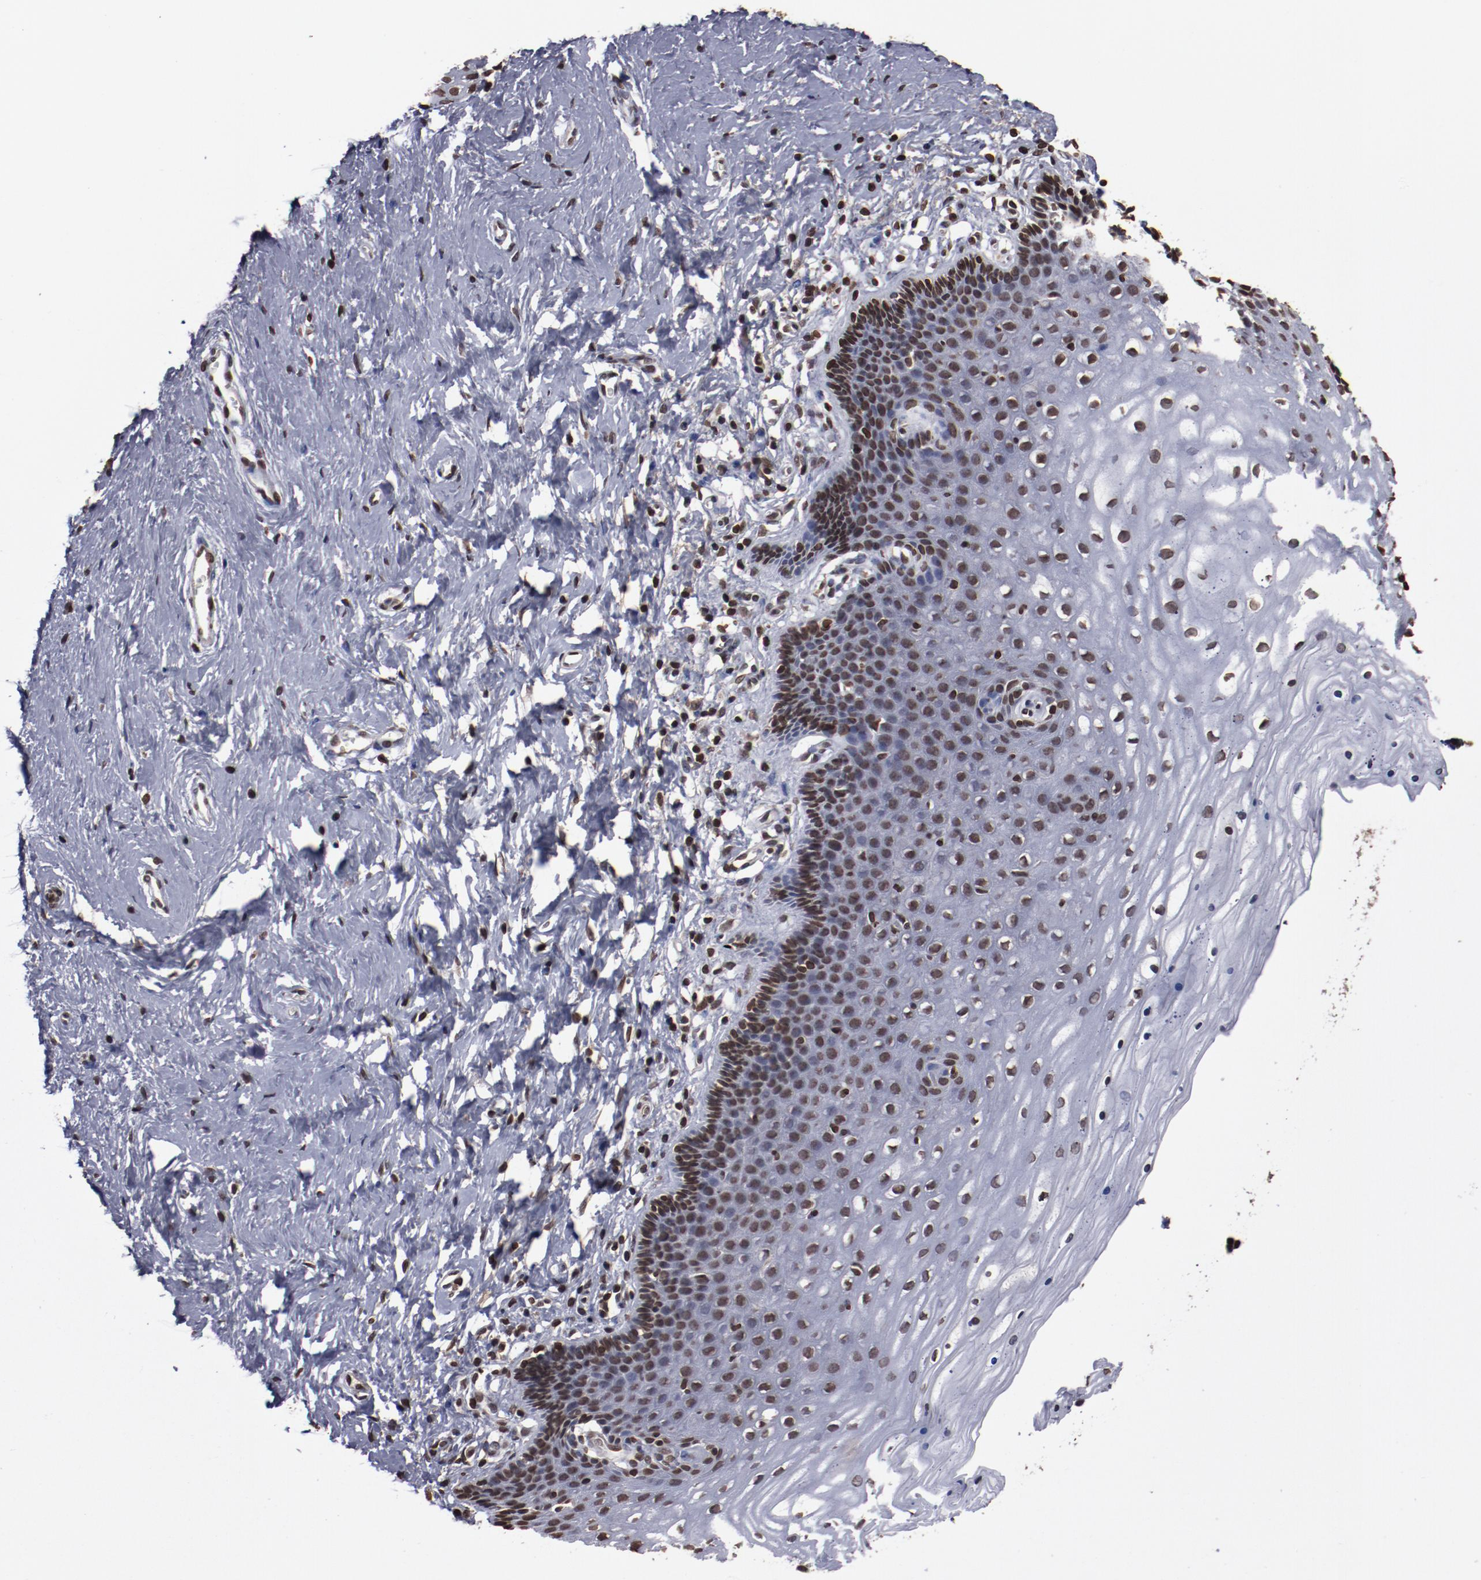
{"staining": {"intensity": "strong", "quantity": ">75%", "location": "nuclear"}, "tissue": "cervix", "cell_type": "Glandular cells", "image_type": "normal", "snomed": [{"axis": "morphology", "description": "Normal tissue, NOS"}, {"axis": "topography", "description": "Cervix"}], "caption": "IHC (DAB) staining of normal cervix demonstrates strong nuclear protein staining in approximately >75% of glandular cells. (IHC, brightfield microscopy, high magnification).", "gene": "AKT1", "patient": {"sex": "female", "age": 39}}